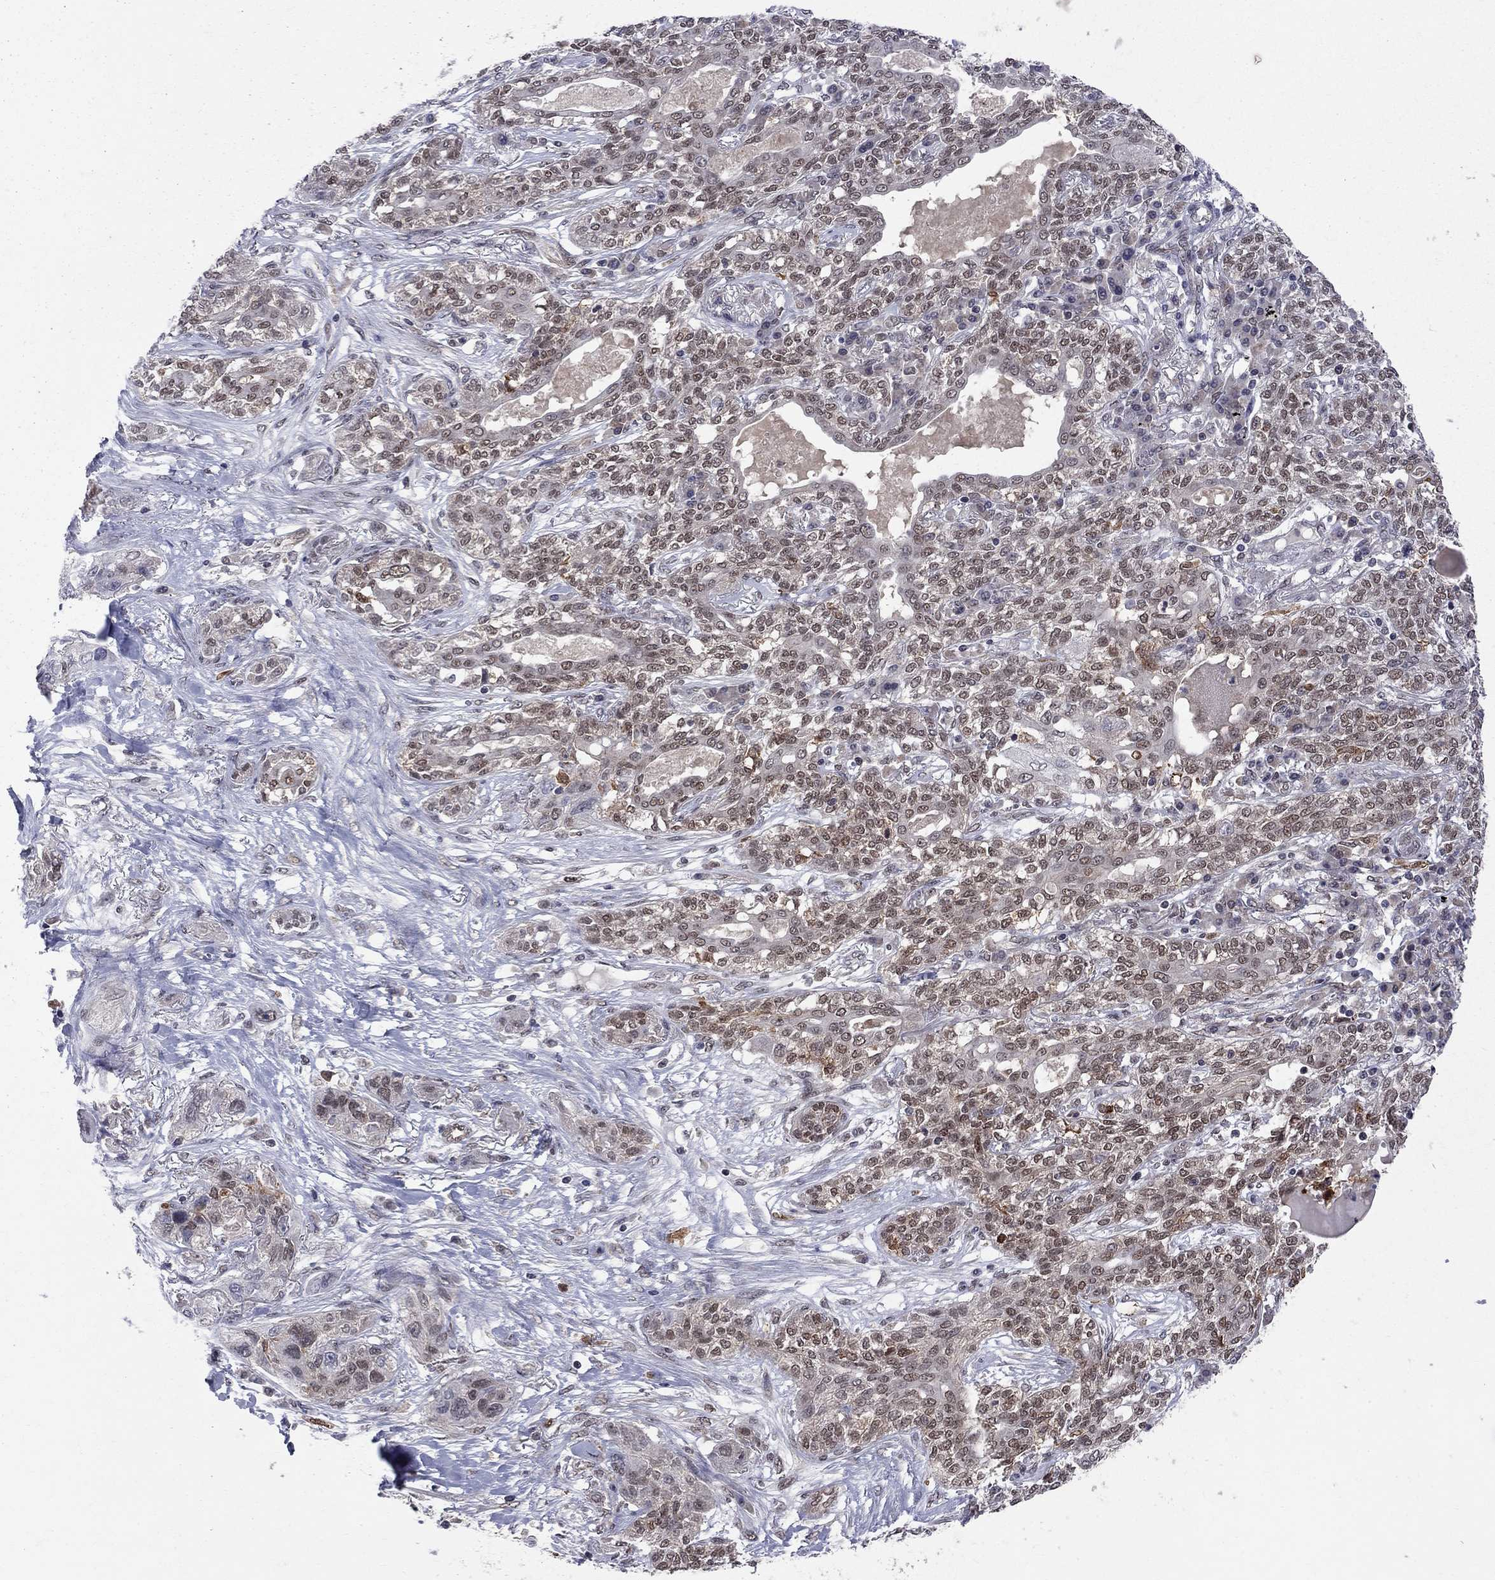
{"staining": {"intensity": "weak", "quantity": "<25%", "location": "nuclear"}, "tissue": "lung cancer", "cell_type": "Tumor cells", "image_type": "cancer", "snomed": [{"axis": "morphology", "description": "Squamous cell carcinoma, NOS"}, {"axis": "topography", "description": "Lung"}], "caption": "Tumor cells are negative for brown protein staining in lung cancer.", "gene": "SAP30L", "patient": {"sex": "female", "age": 70}}